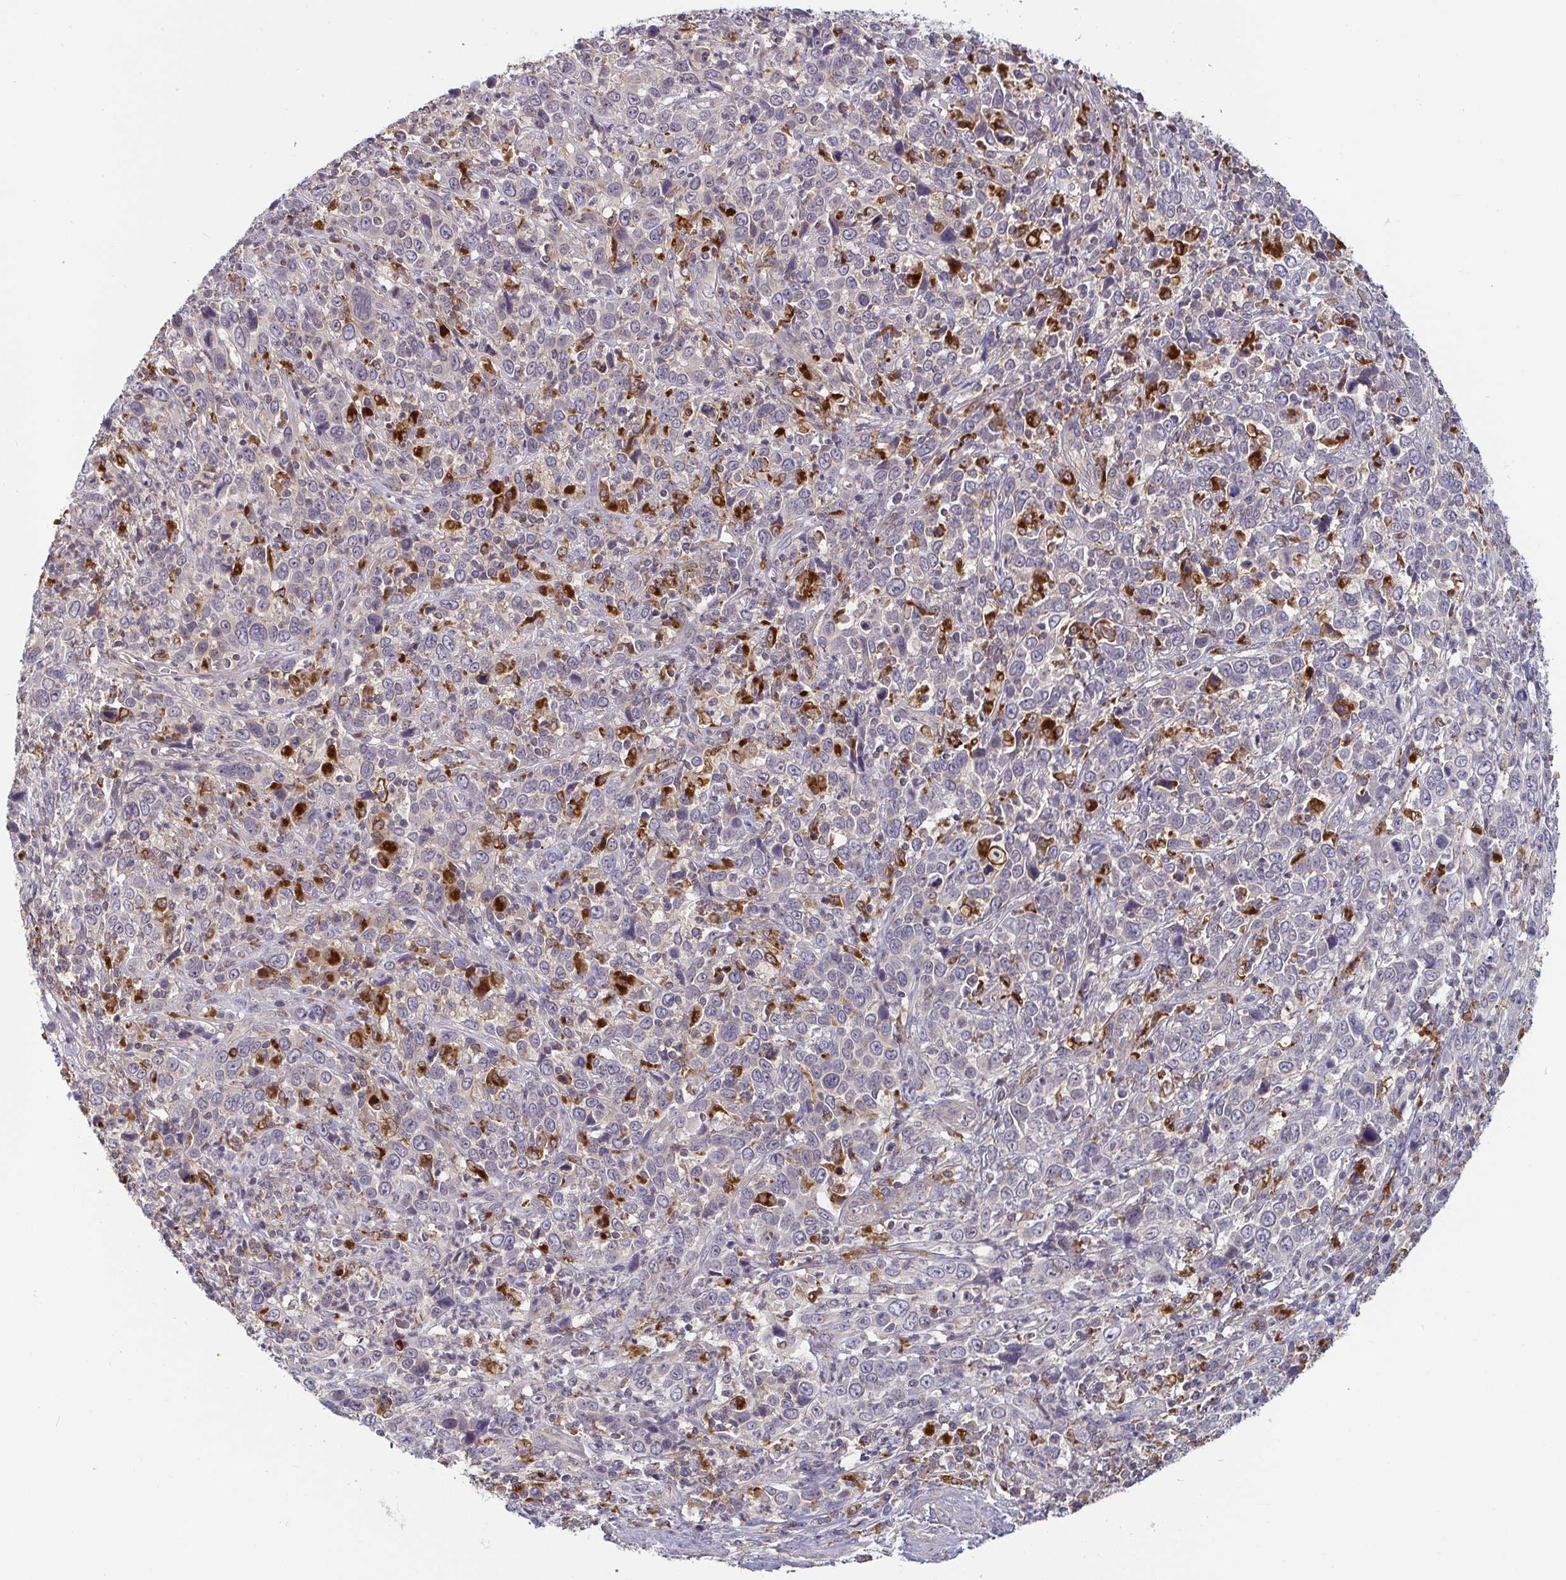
{"staining": {"intensity": "negative", "quantity": "none", "location": "none"}, "tissue": "cervical cancer", "cell_type": "Tumor cells", "image_type": "cancer", "snomed": [{"axis": "morphology", "description": "Squamous cell carcinoma, NOS"}, {"axis": "topography", "description": "Cervix"}], "caption": "A high-resolution image shows immunohistochemistry (IHC) staining of cervical squamous cell carcinoma, which exhibits no significant positivity in tumor cells.", "gene": "CDH18", "patient": {"sex": "female", "age": 46}}